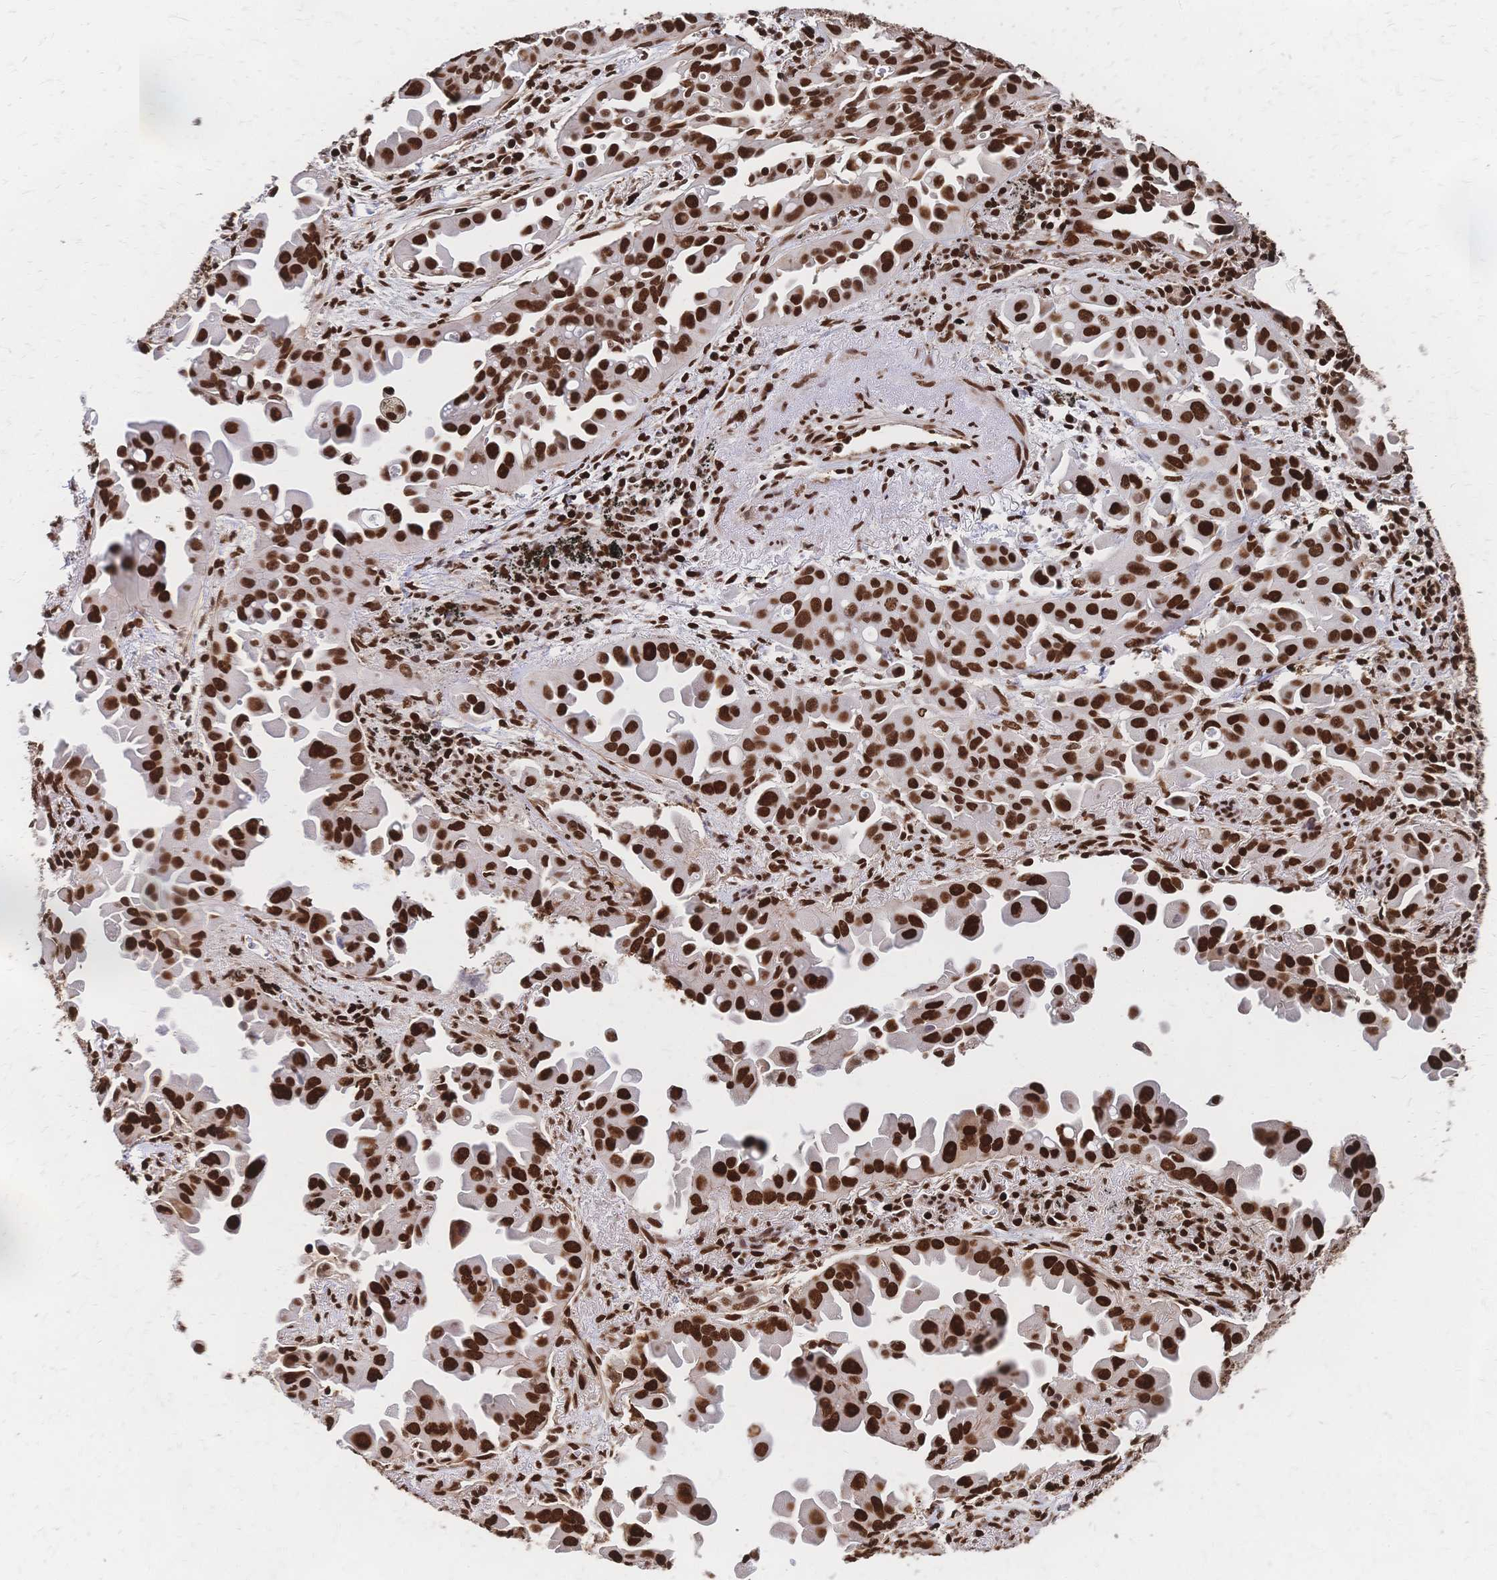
{"staining": {"intensity": "strong", "quantity": ">75%", "location": "nuclear"}, "tissue": "lung cancer", "cell_type": "Tumor cells", "image_type": "cancer", "snomed": [{"axis": "morphology", "description": "Adenocarcinoma, NOS"}, {"axis": "topography", "description": "Lung"}], "caption": "IHC (DAB) staining of human lung cancer (adenocarcinoma) shows strong nuclear protein positivity in about >75% of tumor cells. The protein is stained brown, and the nuclei are stained in blue (DAB (3,3'-diaminobenzidine) IHC with brightfield microscopy, high magnification).", "gene": "HDGF", "patient": {"sex": "male", "age": 68}}